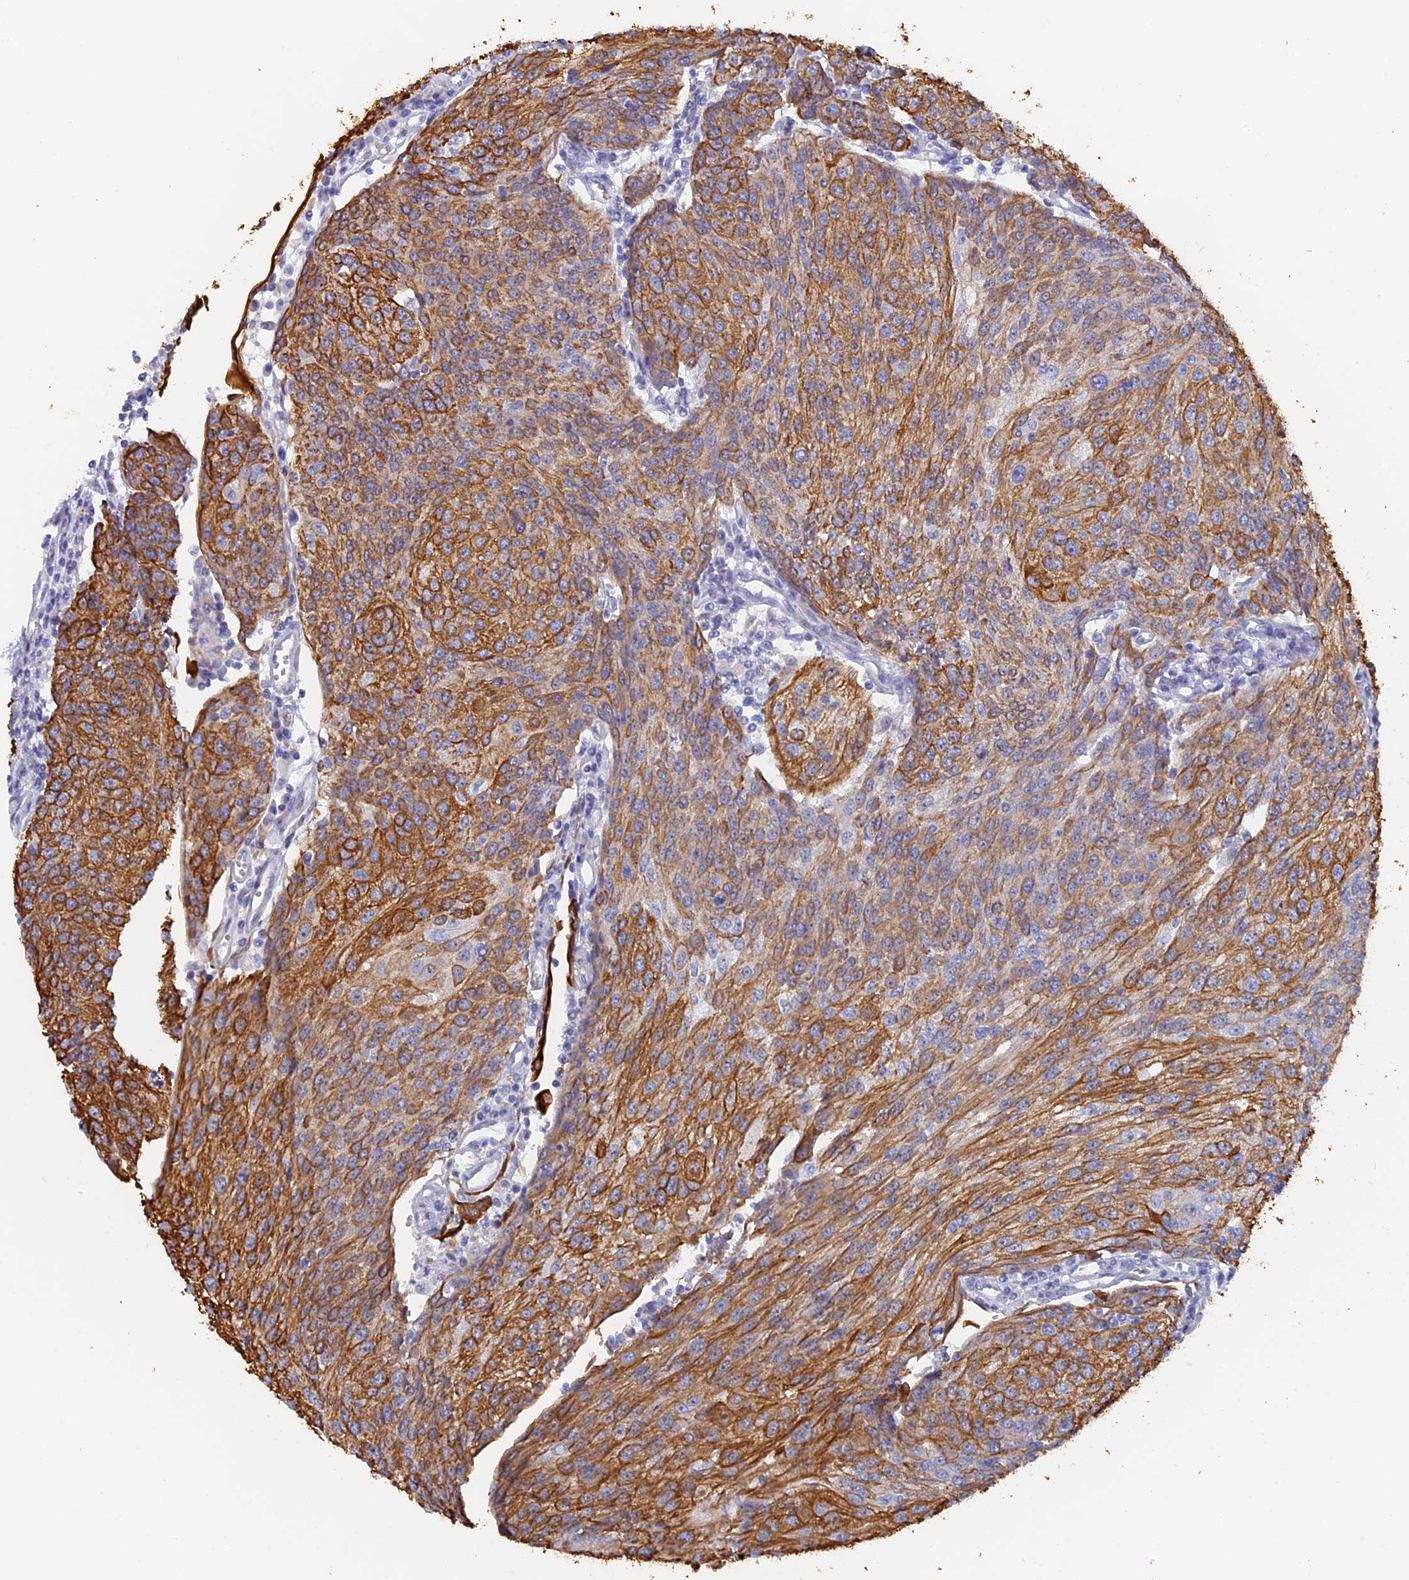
{"staining": {"intensity": "strong", "quantity": ">75%", "location": "cytoplasmic/membranous"}, "tissue": "urothelial cancer", "cell_type": "Tumor cells", "image_type": "cancer", "snomed": [{"axis": "morphology", "description": "Urothelial carcinoma, High grade"}, {"axis": "topography", "description": "Urinary bladder"}], "caption": "This is a histology image of immunohistochemistry (IHC) staining of high-grade urothelial carcinoma, which shows strong expression in the cytoplasmic/membranous of tumor cells.", "gene": "SRFBP1", "patient": {"sex": "female", "age": 85}}